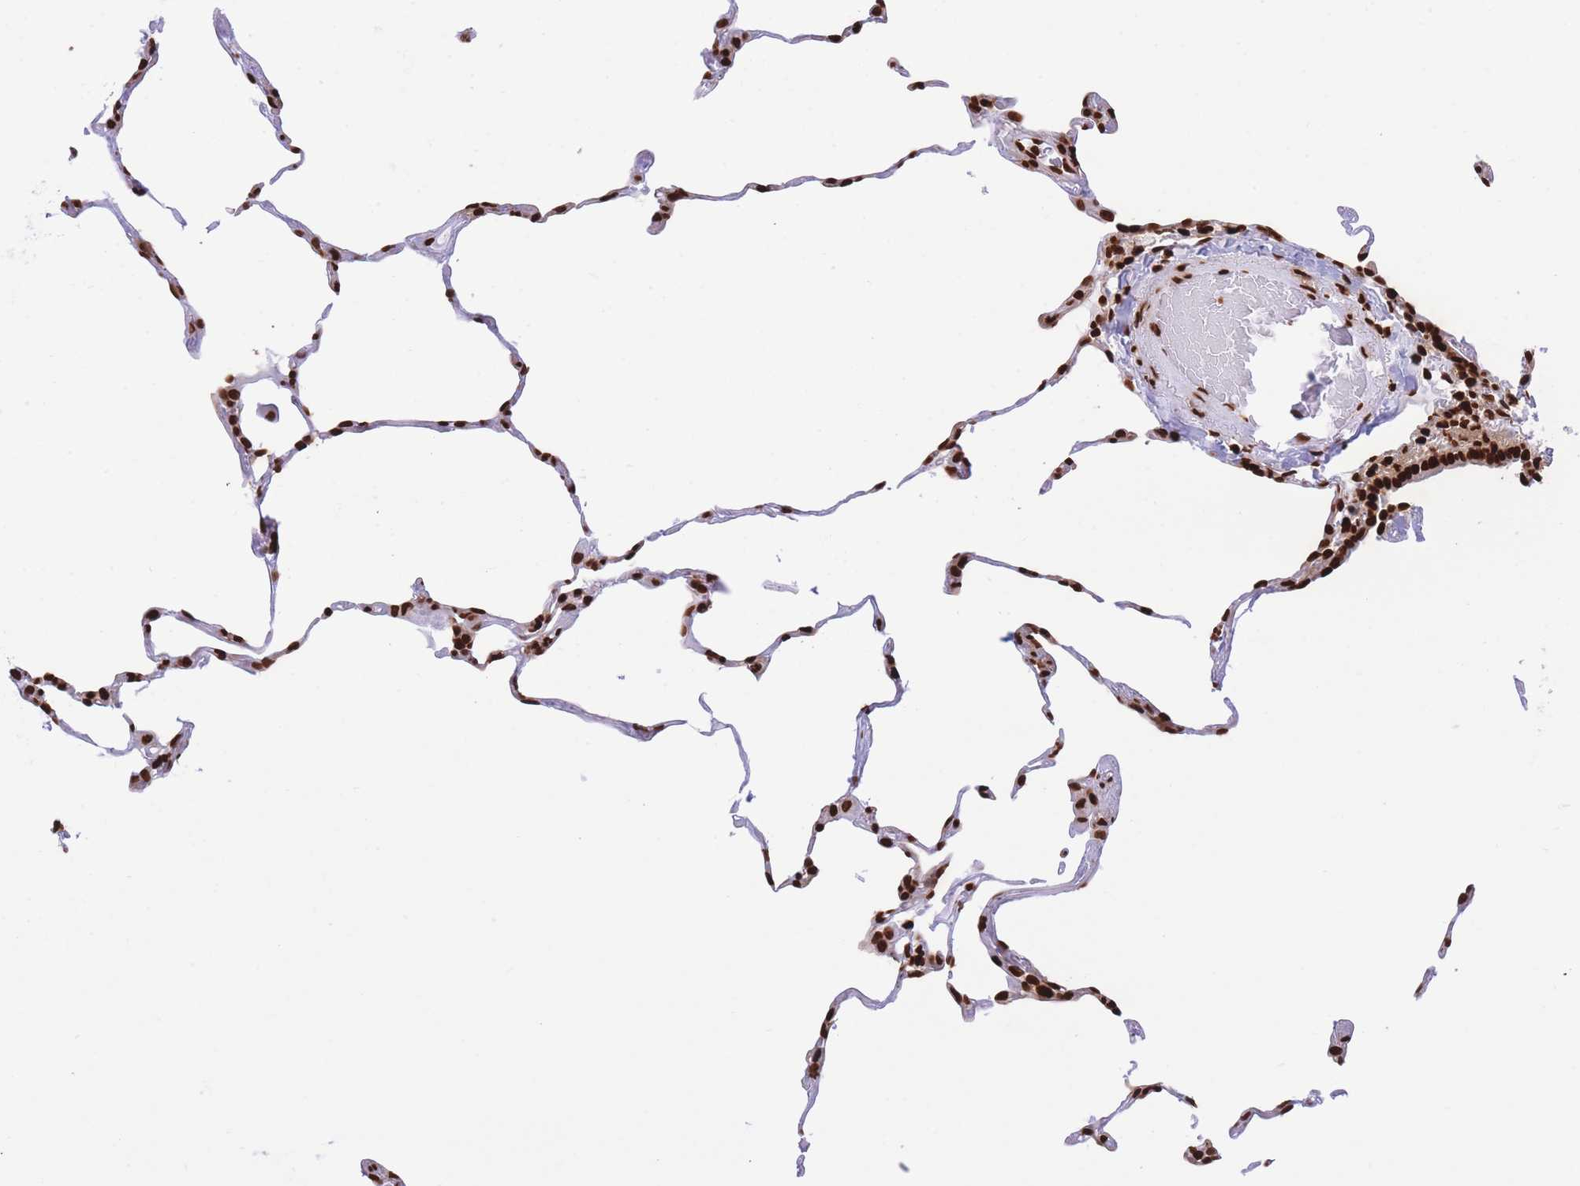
{"staining": {"intensity": "strong", "quantity": ">75%", "location": "nuclear"}, "tissue": "lung", "cell_type": "Alveolar cells", "image_type": "normal", "snomed": [{"axis": "morphology", "description": "Normal tissue, NOS"}, {"axis": "topography", "description": "Lung"}], "caption": "A high amount of strong nuclear positivity is present in approximately >75% of alveolar cells in benign lung. (DAB IHC, brown staining for protein, blue staining for nuclei).", "gene": "H2BC10", "patient": {"sex": "female", "age": 57}}